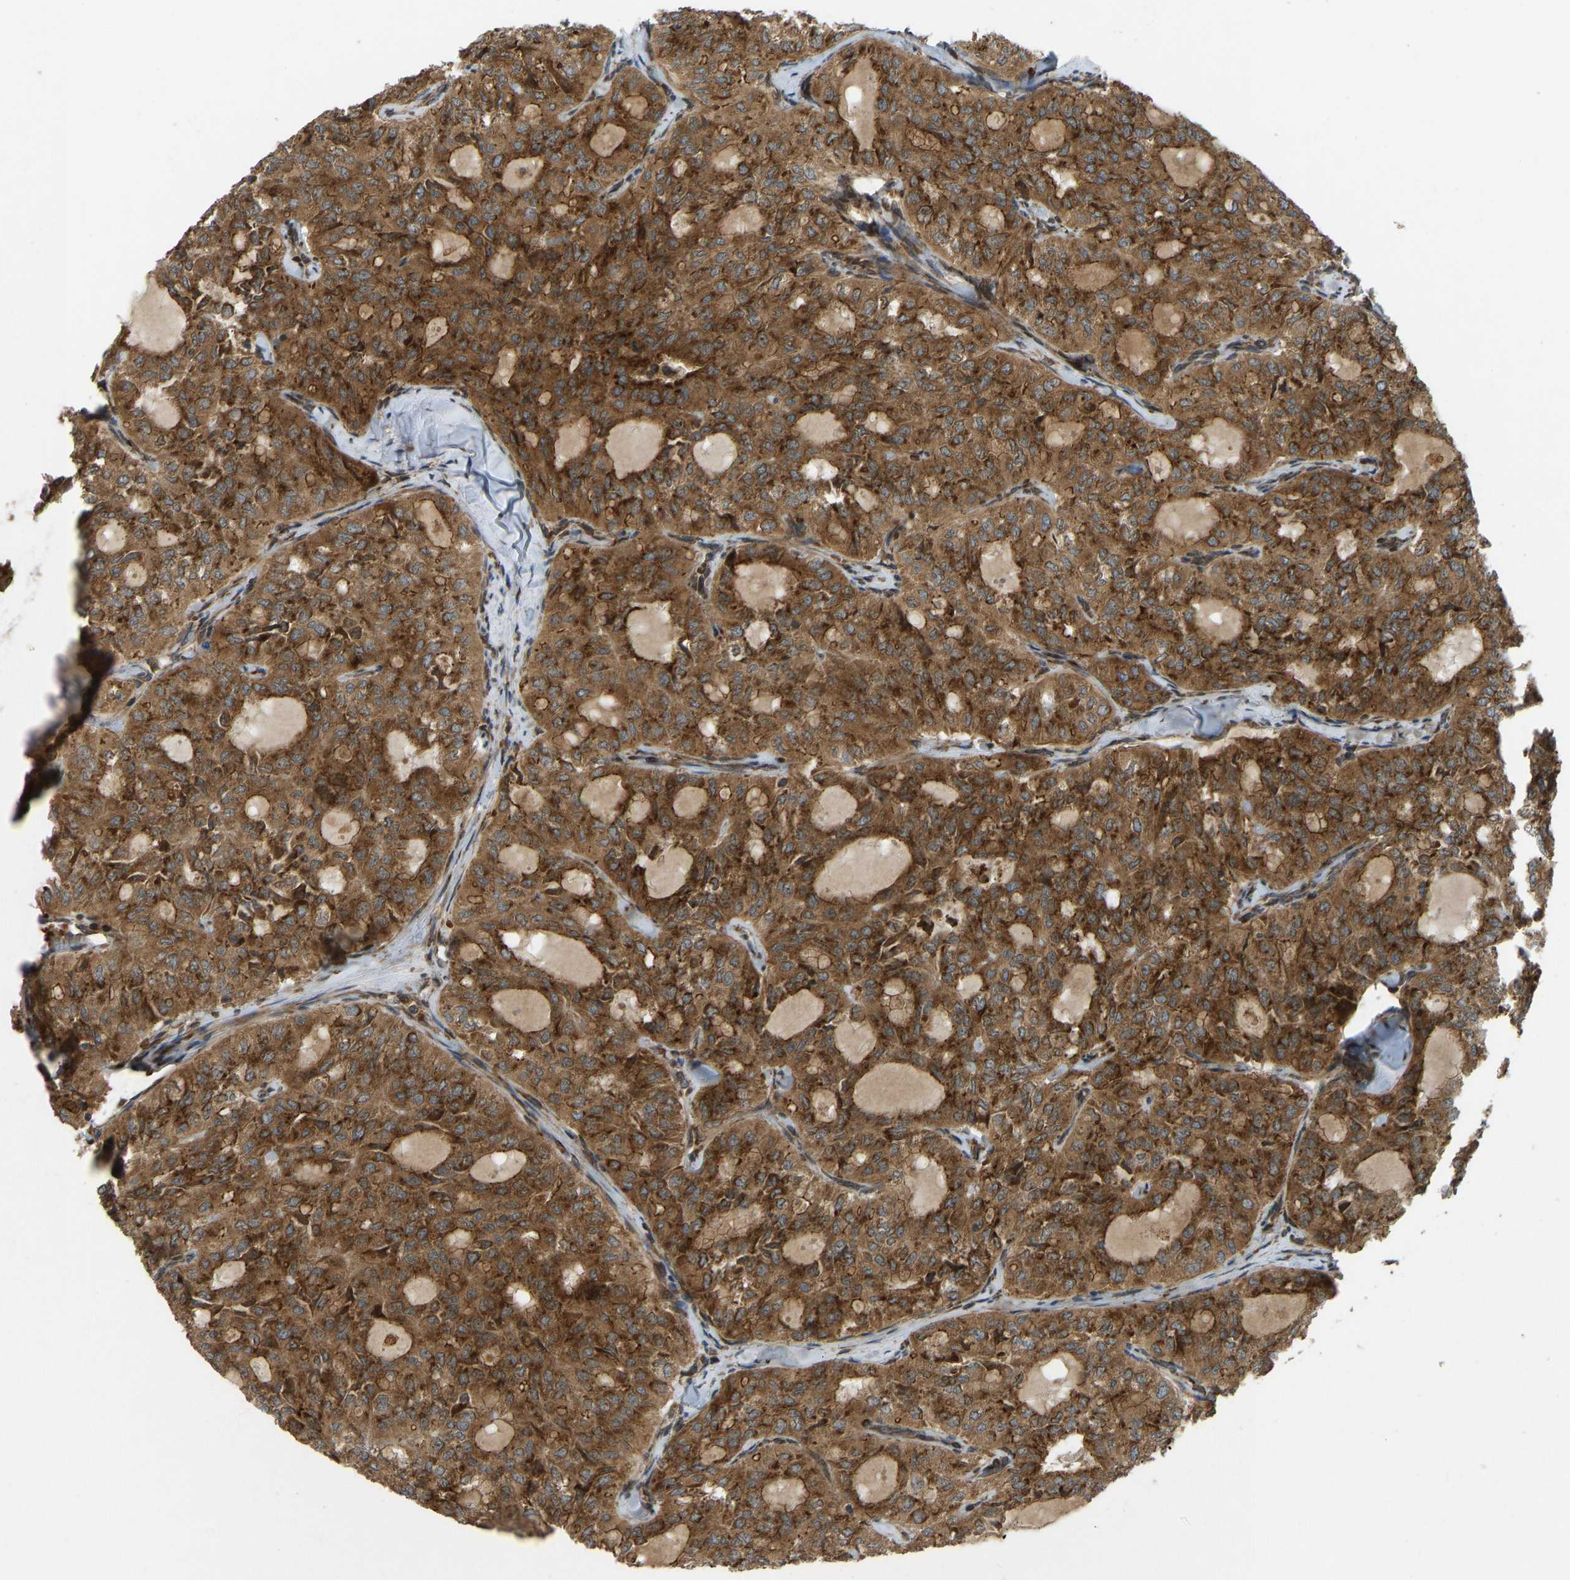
{"staining": {"intensity": "strong", "quantity": ">75%", "location": "cytoplasmic/membranous"}, "tissue": "thyroid cancer", "cell_type": "Tumor cells", "image_type": "cancer", "snomed": [{"axis": "morphology", "description": "Follicular adenoma carcinoma, NOS"}, {"axis": "topography", "description": "Thyroid gland"}], "caption": "This is an image of IHC staining of thyroid cancer, which shows strong expression in the cytoplasmic/membranous of tumor cells.", "gene": "RPN2", "patient": {"sex": "male", "age": 75}}